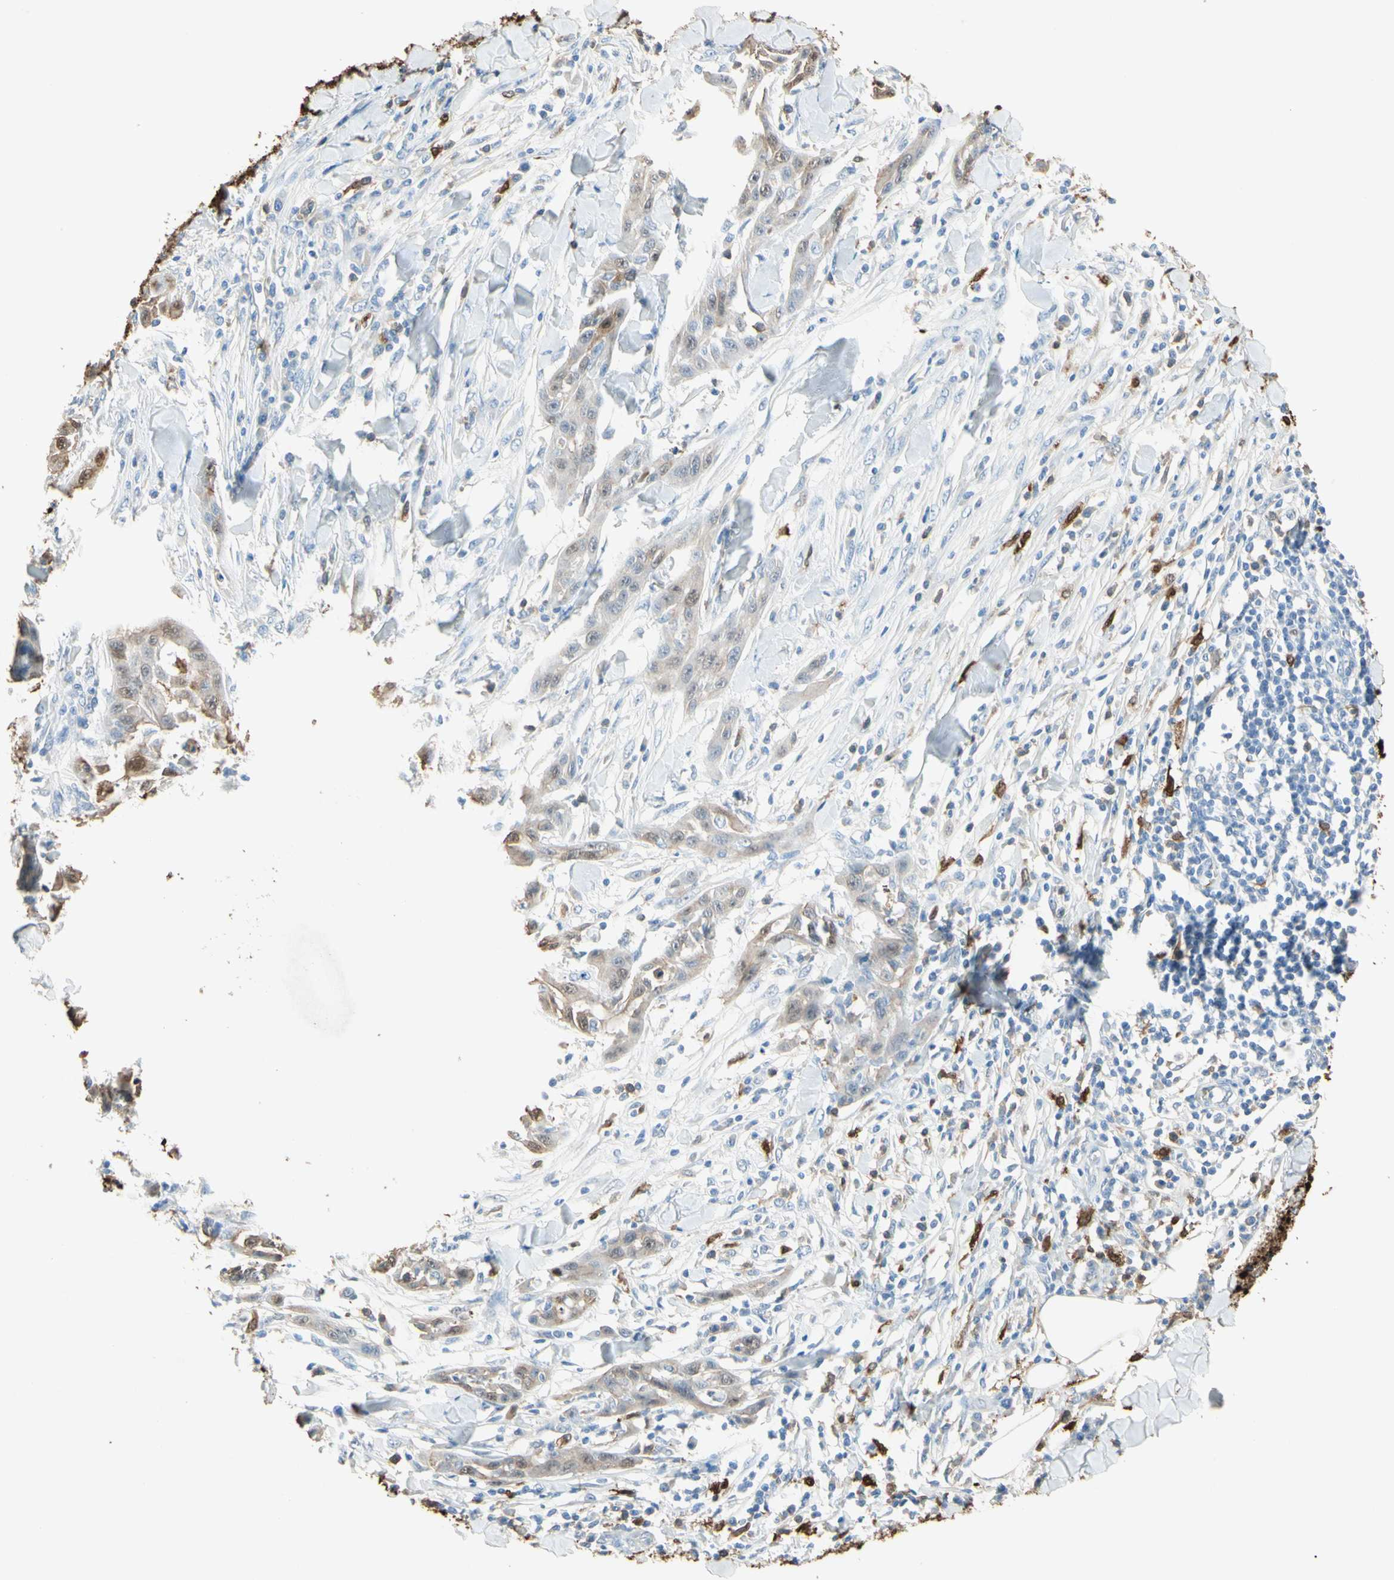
{"staining": {"intensity": "weak", "quantity": "25%-75%", "location": "cytoplasmic/membranous"}, "tissue": "skin cancer", "cell_type": "Tumor cells", "image_type": "cancer", "snomed": [{"axis": "morphology", "description": "Squamous cell carcinoma, NOS"}, {"axis": "topography", "description": "Skin"}], "caption": "Squamous cell carcinoma (skin) tissue reveals weak cytoplasmic/membranous positivity in about 25%-75% of tumor cells Nuclei are stained in blue.", "gene": "NFKBIZ", "patient": {"sex": "male", "age": 24}}